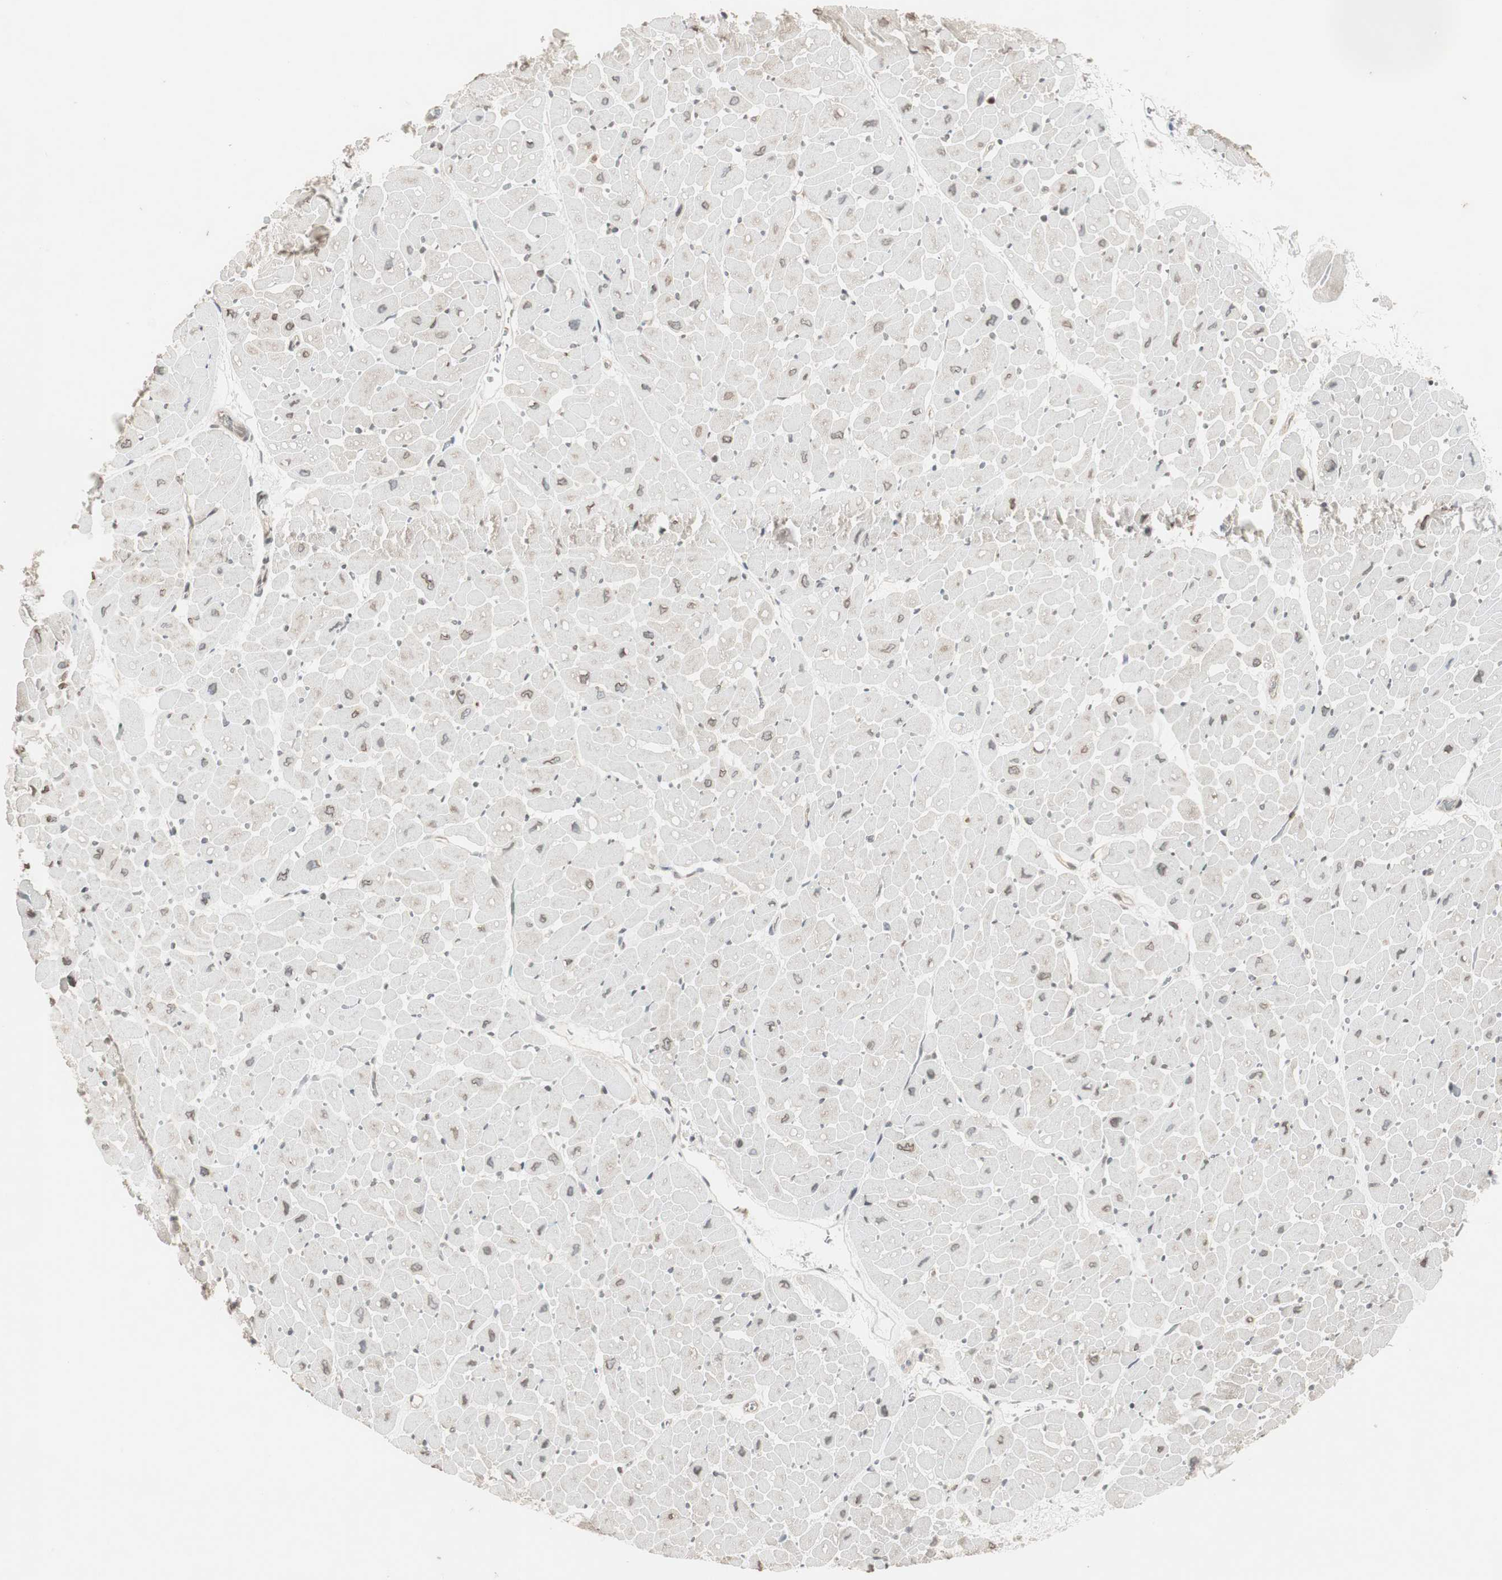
{"staining": {"intensity": "negative", "quantity": "none", "location": "none"}, "tissue": "heart muscle", "cell_type": "Cardiomyocytes", "image_type": "normal", "snomed": [{"axis": "morphology", "description": "Normal tissue, NOS"}, {"axis": "topography", "description": "Heart"}], "caption": "The histopathology image shows no significant expression in cardiomyocytes of heart muscle.", "gene": "ARHGEF1", "patient": {"sex": "male", "age": 45}}